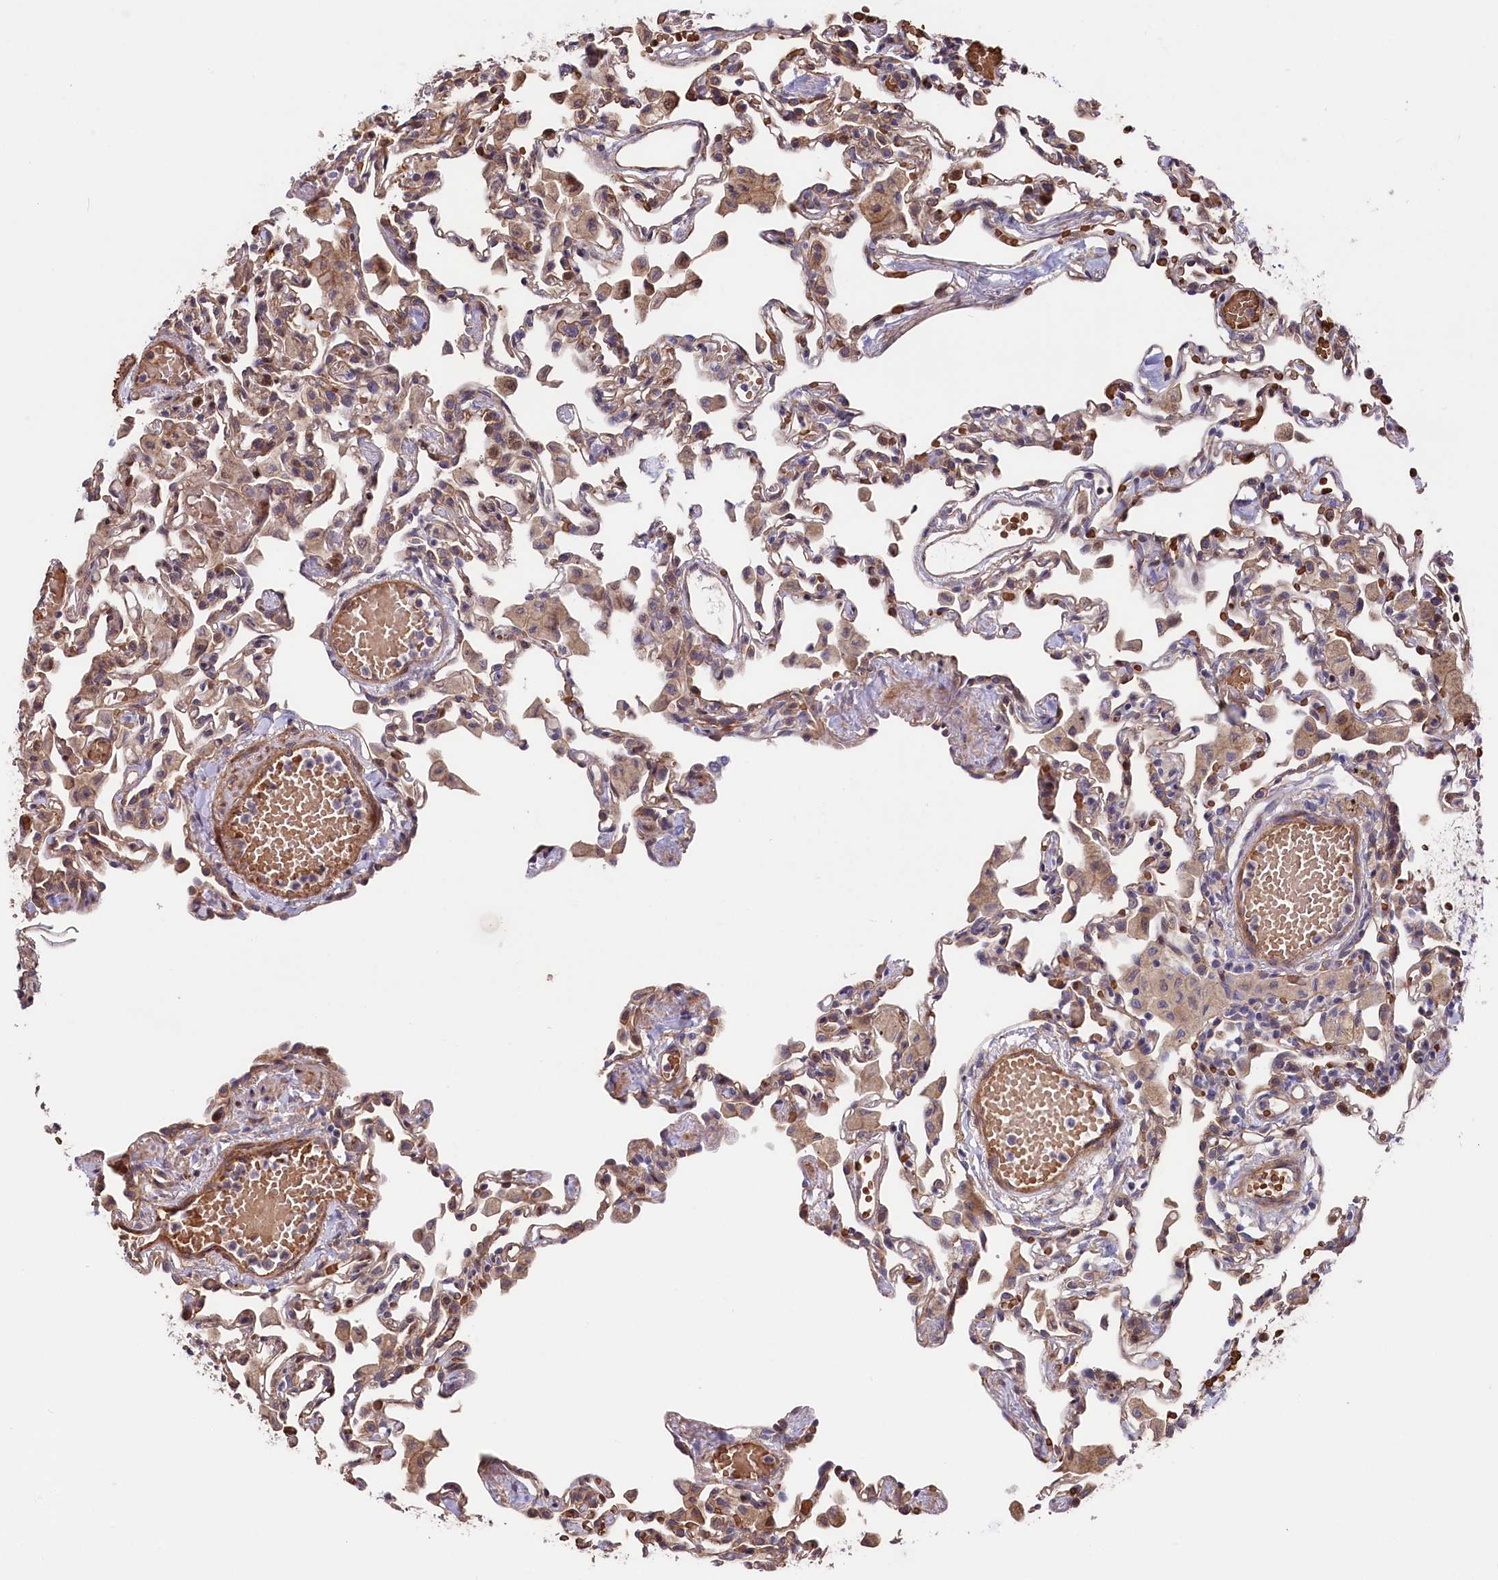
{"staining": {"intensity": "moderate", "quantity": "25%-75%", "location": "cytoplasmic/membranous"}, "tissue": "lung", "cell_type": "Alveolar cells", "image_type": "normal", "snomed": [{"axis": "morphology", "description": "Normal tissue, NOS"}, {"axis": "topography", "description": "Bronchus"}, {"axis": "topography", "description": "Lung"}], "caption": "Protein analysis of normal lung displays moderate cytoplasmic/membranous staining in about 25%-75% of alveolar cells.", "gene": "TNKS1BP1", "patient": {"sex": "female", "age": 49}}